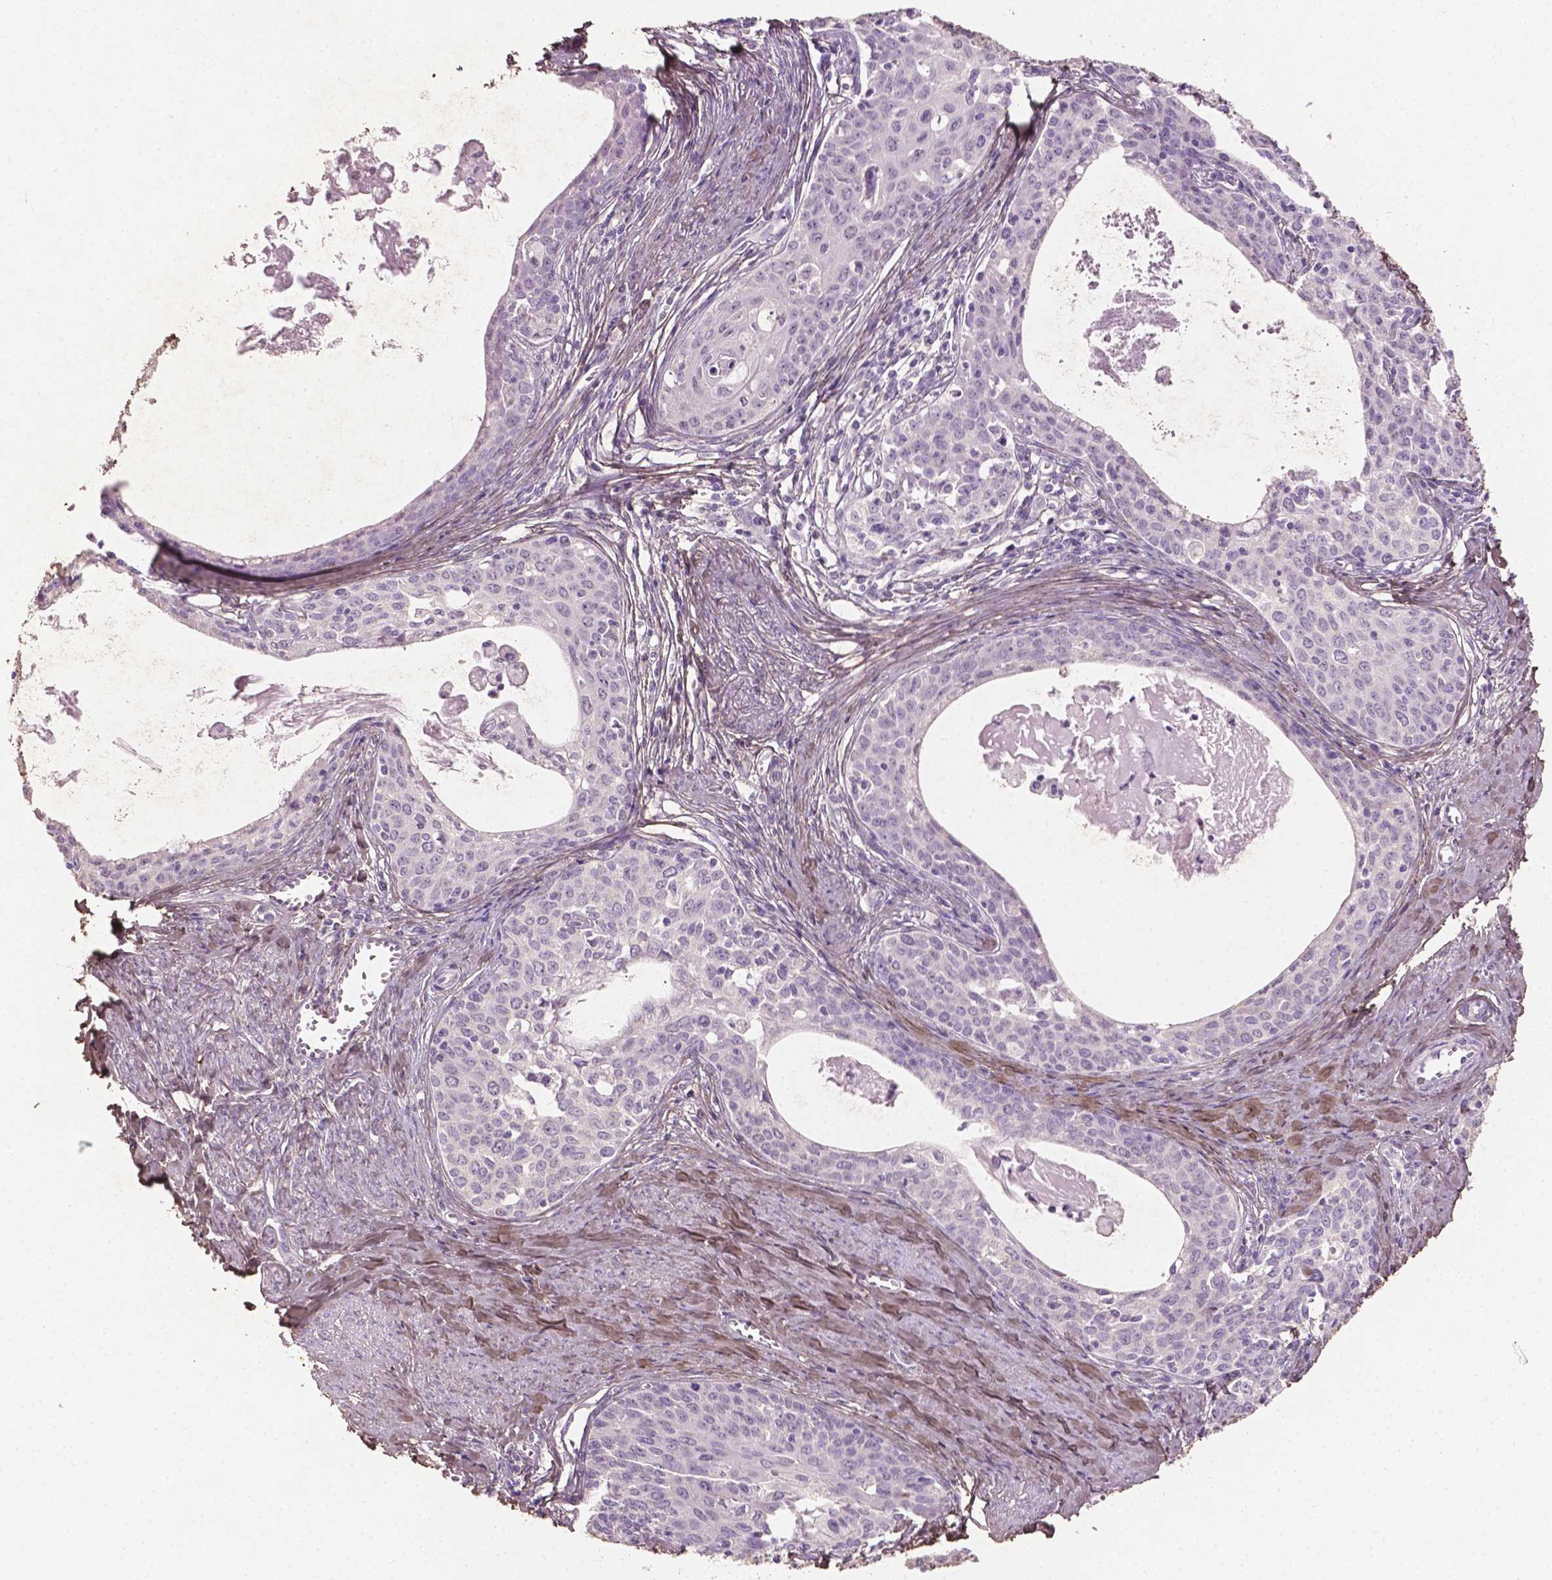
{"staining": {"intensity": "negative", "quantity": "none", "location": "none"}, "tissue": "cervical cancer", "cell_type": "Tumor cells", "image_type": "cancer", "snomed": [{"axis": "morphology", "description": "Squamous cell carcinoma, NOS"}, {"axis": "morphology", "description": "Adenocarcinoma, NOS"}, {"axis": "topography", "description": "Cervix"}], "caption": "DAB (3,3'-diaminobenzidine) immunohistochemical staining of human squamous cell carcinoma (cervical) reveals no significant expression in tumor cells.", "gene": "DLG2", "patient": {"sex": "female", "age": 52}}